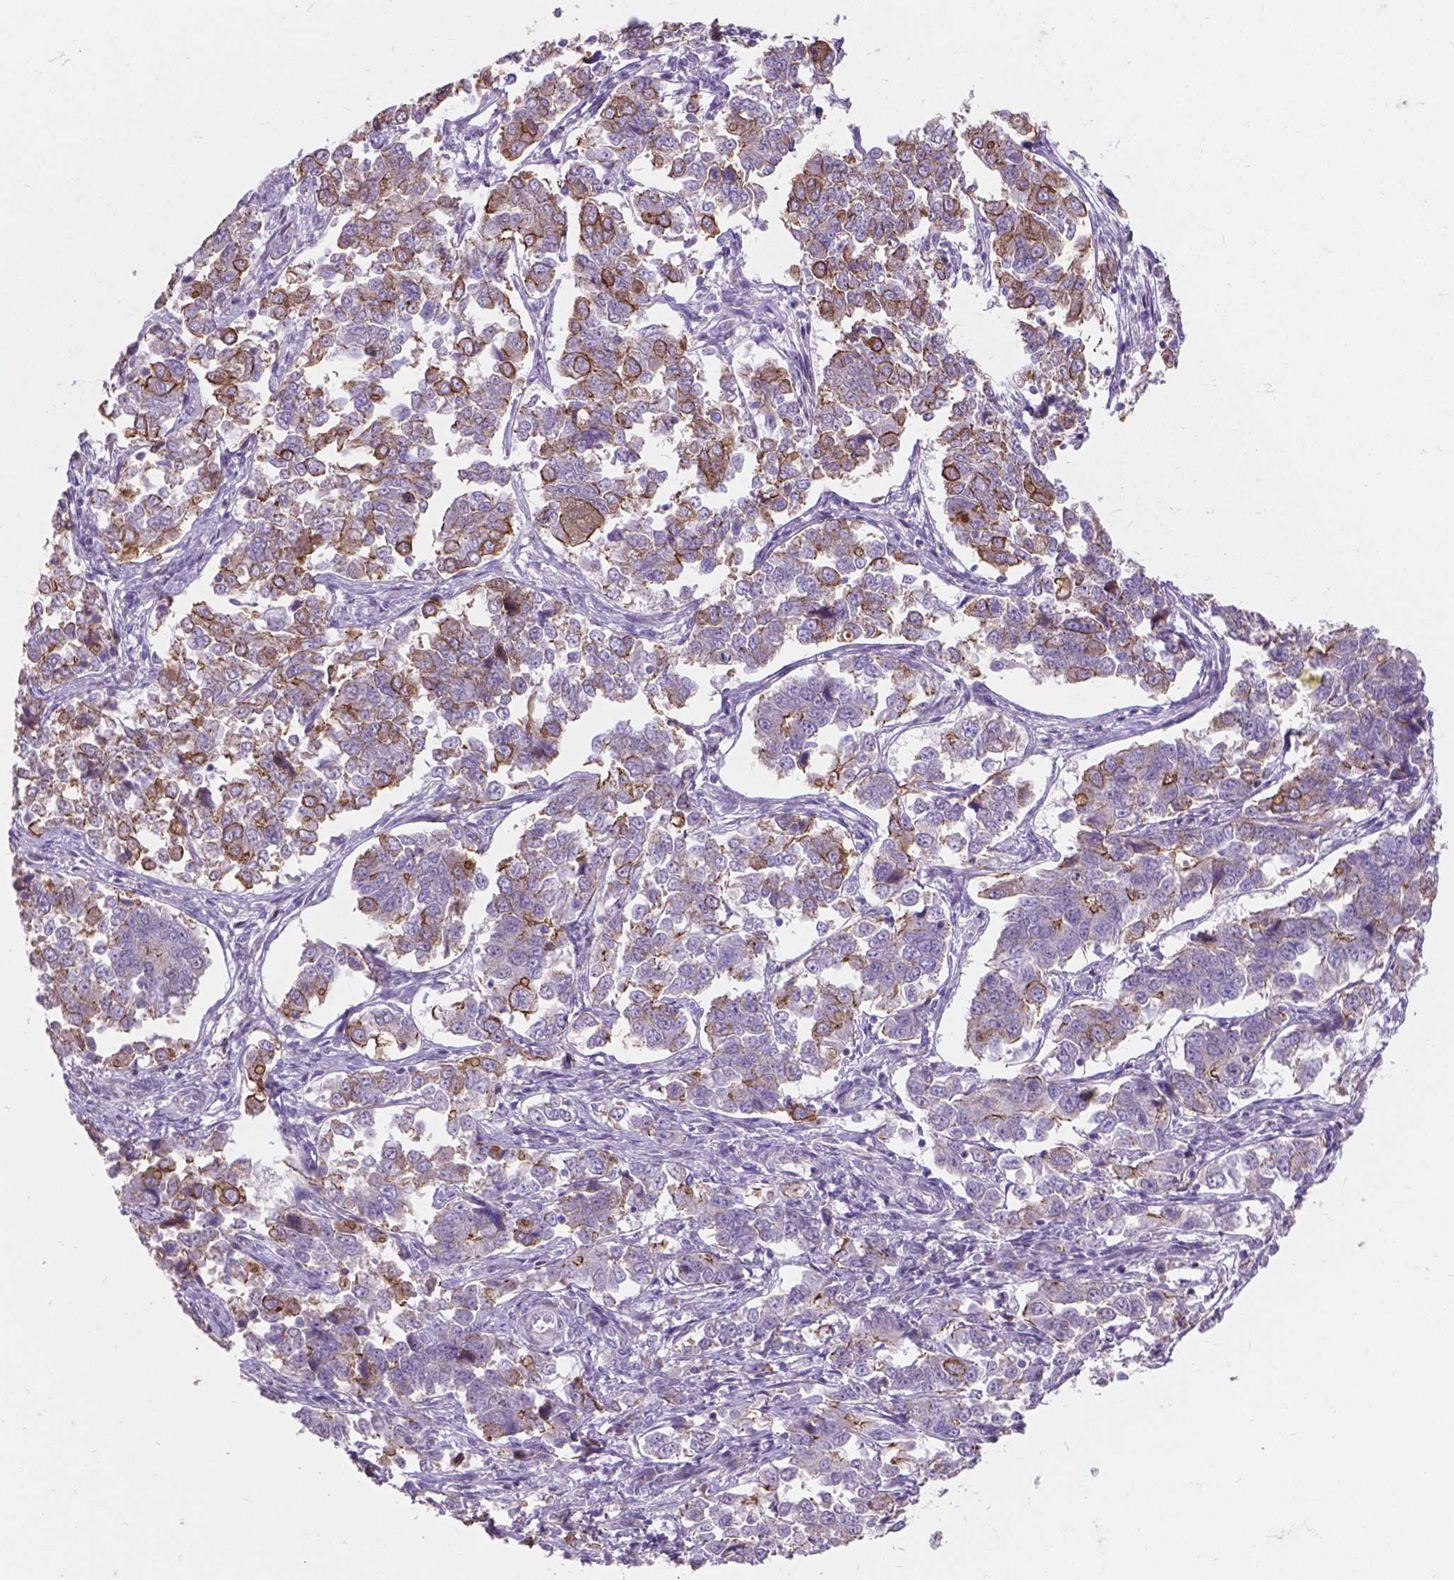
{"staining": {"intensity": "moderate", "quantity": "<25%", "location": "cytoplasmic/membranous"}, "tissue": "endometrial cancer", "cell_type": "Tumor cells", "image_type": "cancer", "snomed": [{"axis": "morphology", "description": "Adenocarcinoma, NOS"}, {"axis": "topography", "description": "Endometrium"}], "caption": "Immunohistochemical staining of endometrial cancer (adenocarcinoma) demonstrates low levels of moderate cytoplasmic/membranous positivity in approximately <25% of tumor cells. (DAB = brown stain, brightfield microscopy at high magnification).", "gene": "MYH14", "patient": {"sex": "female", "age": 43}}